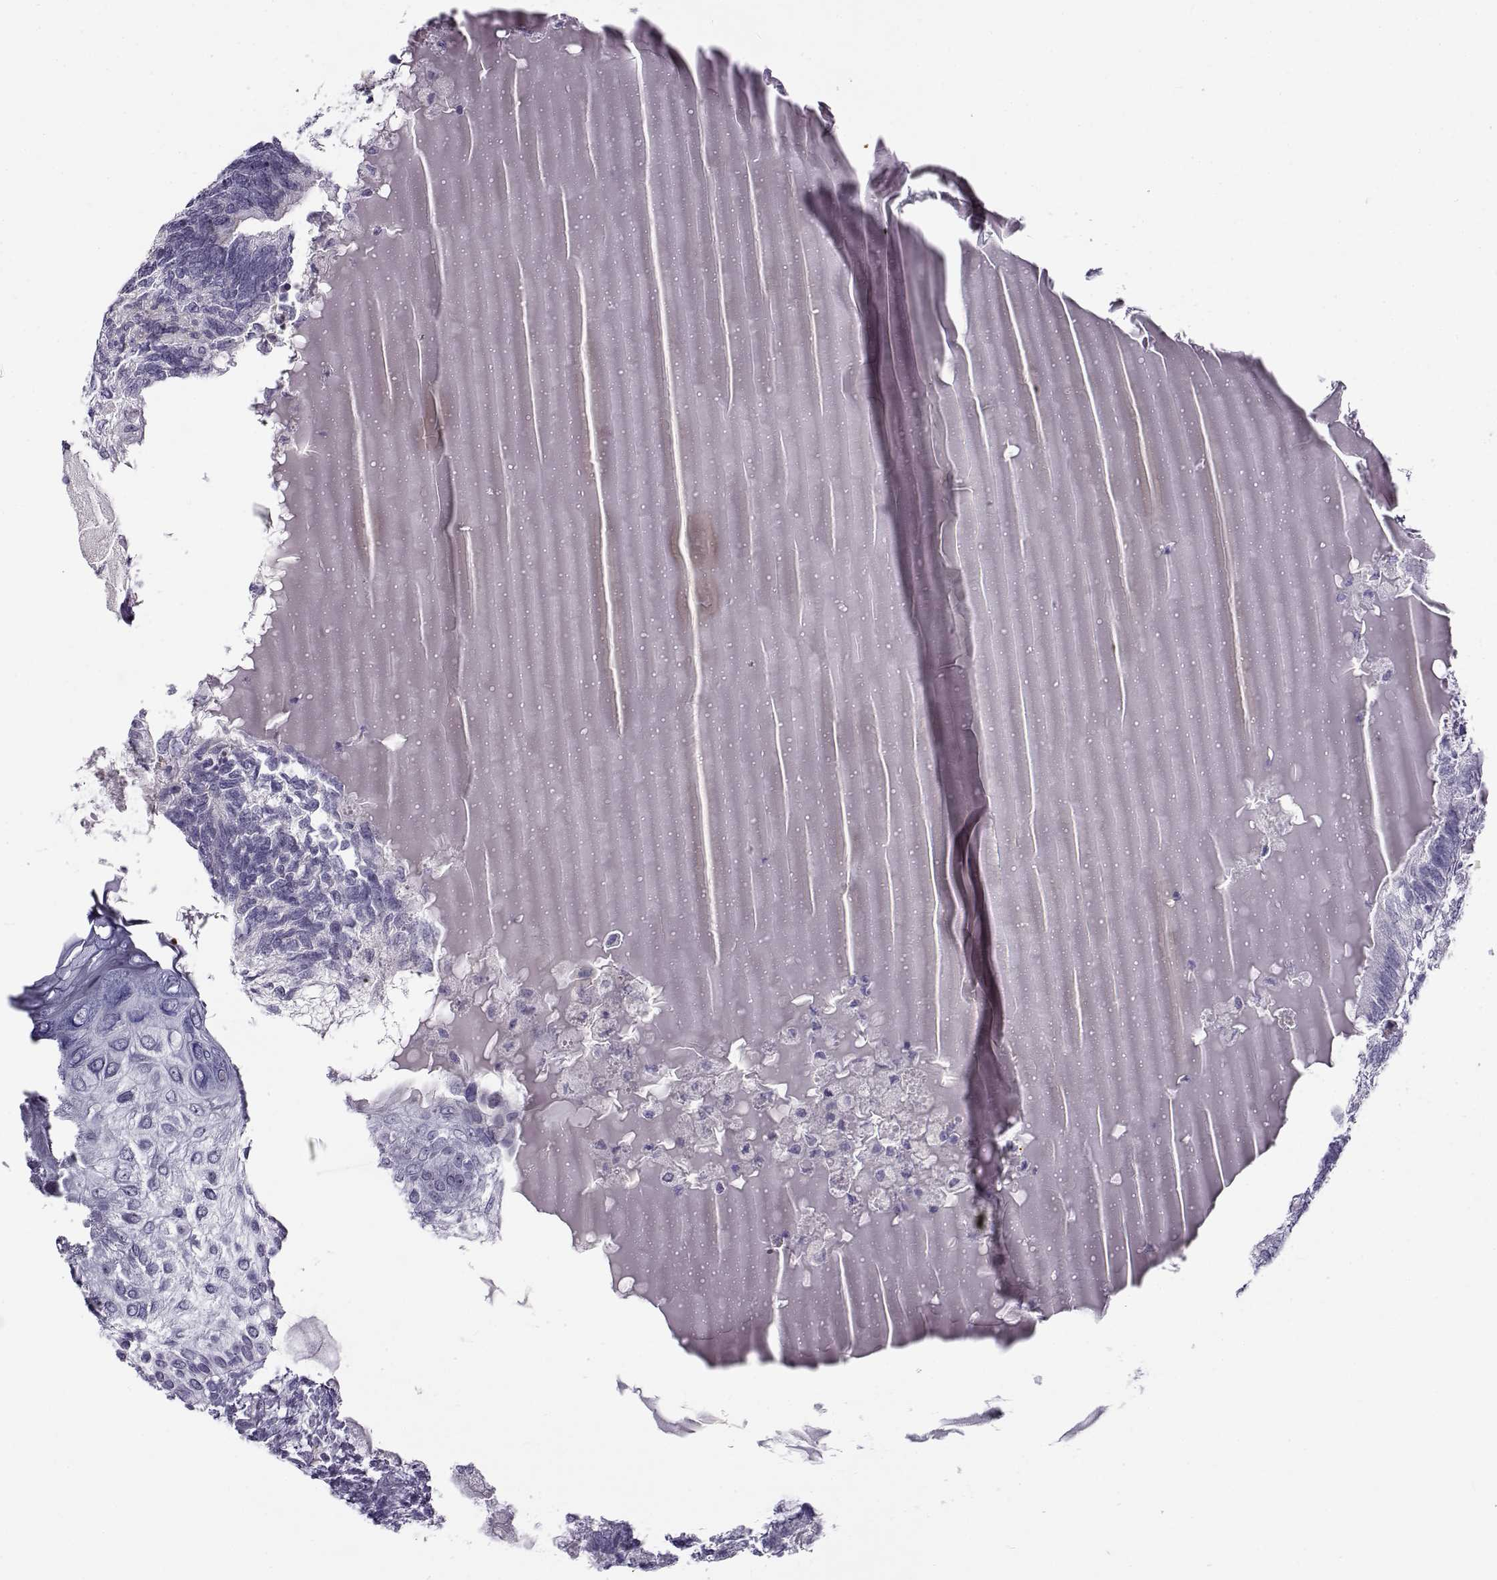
{"staining": {"intensity": "negative", "quantity": "none", "location": "none"}, "tissue": "testis cancer", "cell_type": "Tumor cells", "image_type": "cancer", "snomed": [{"axis": "morphology", "description": "Seminoma, NOS"}, {"axis": "morphology", "description": "Carcinoma, Embryonal, NOS"}, {"axis": "topography", "description": "Testis"}], "caption": "Immunohistochemical staining of testis seminoma shows no significant staining in tumor cells.", "gene": "GTSF1L", "patient": {"sex": "male", "age": 41}}